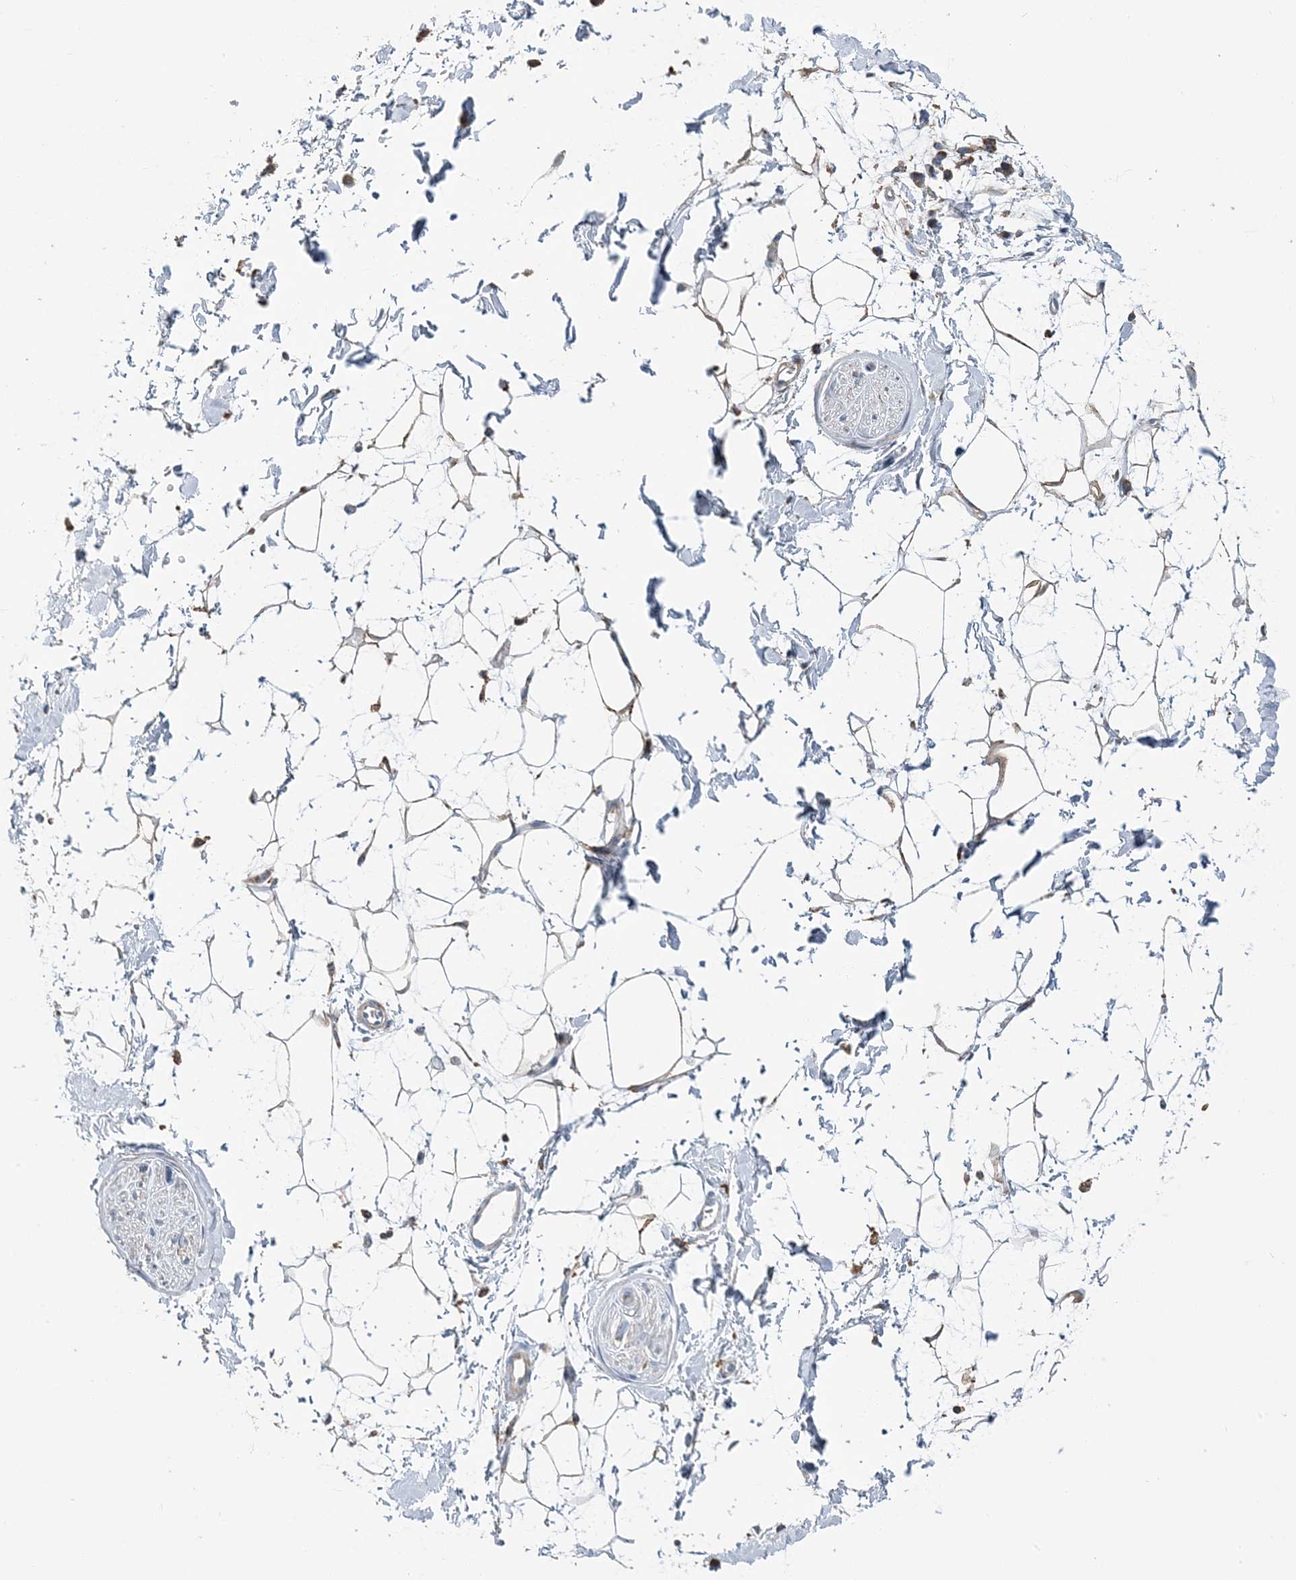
{"staining": {"intensity": "weak", "quantity": ">75%", "location": "cytoplasmic/membranous"}, "tissue": "adipose tissue", "cell_type": "Adipocytes", "image_type": "normal", "snomed": [{"axis": "morphology", "description": "Normal tissue, NOS"}, {"axis": "topography", "description": "Soft tissue"}], "caption": "A micrograph showing weak cytoplasmic/membranous expression in approximately >75% of adipocytes in unremarkable adipose tissue, as visualized by brown immunohistochemical staining.", "gene": "TMLHE", "patient": {"sex": "male", "age": 72}}